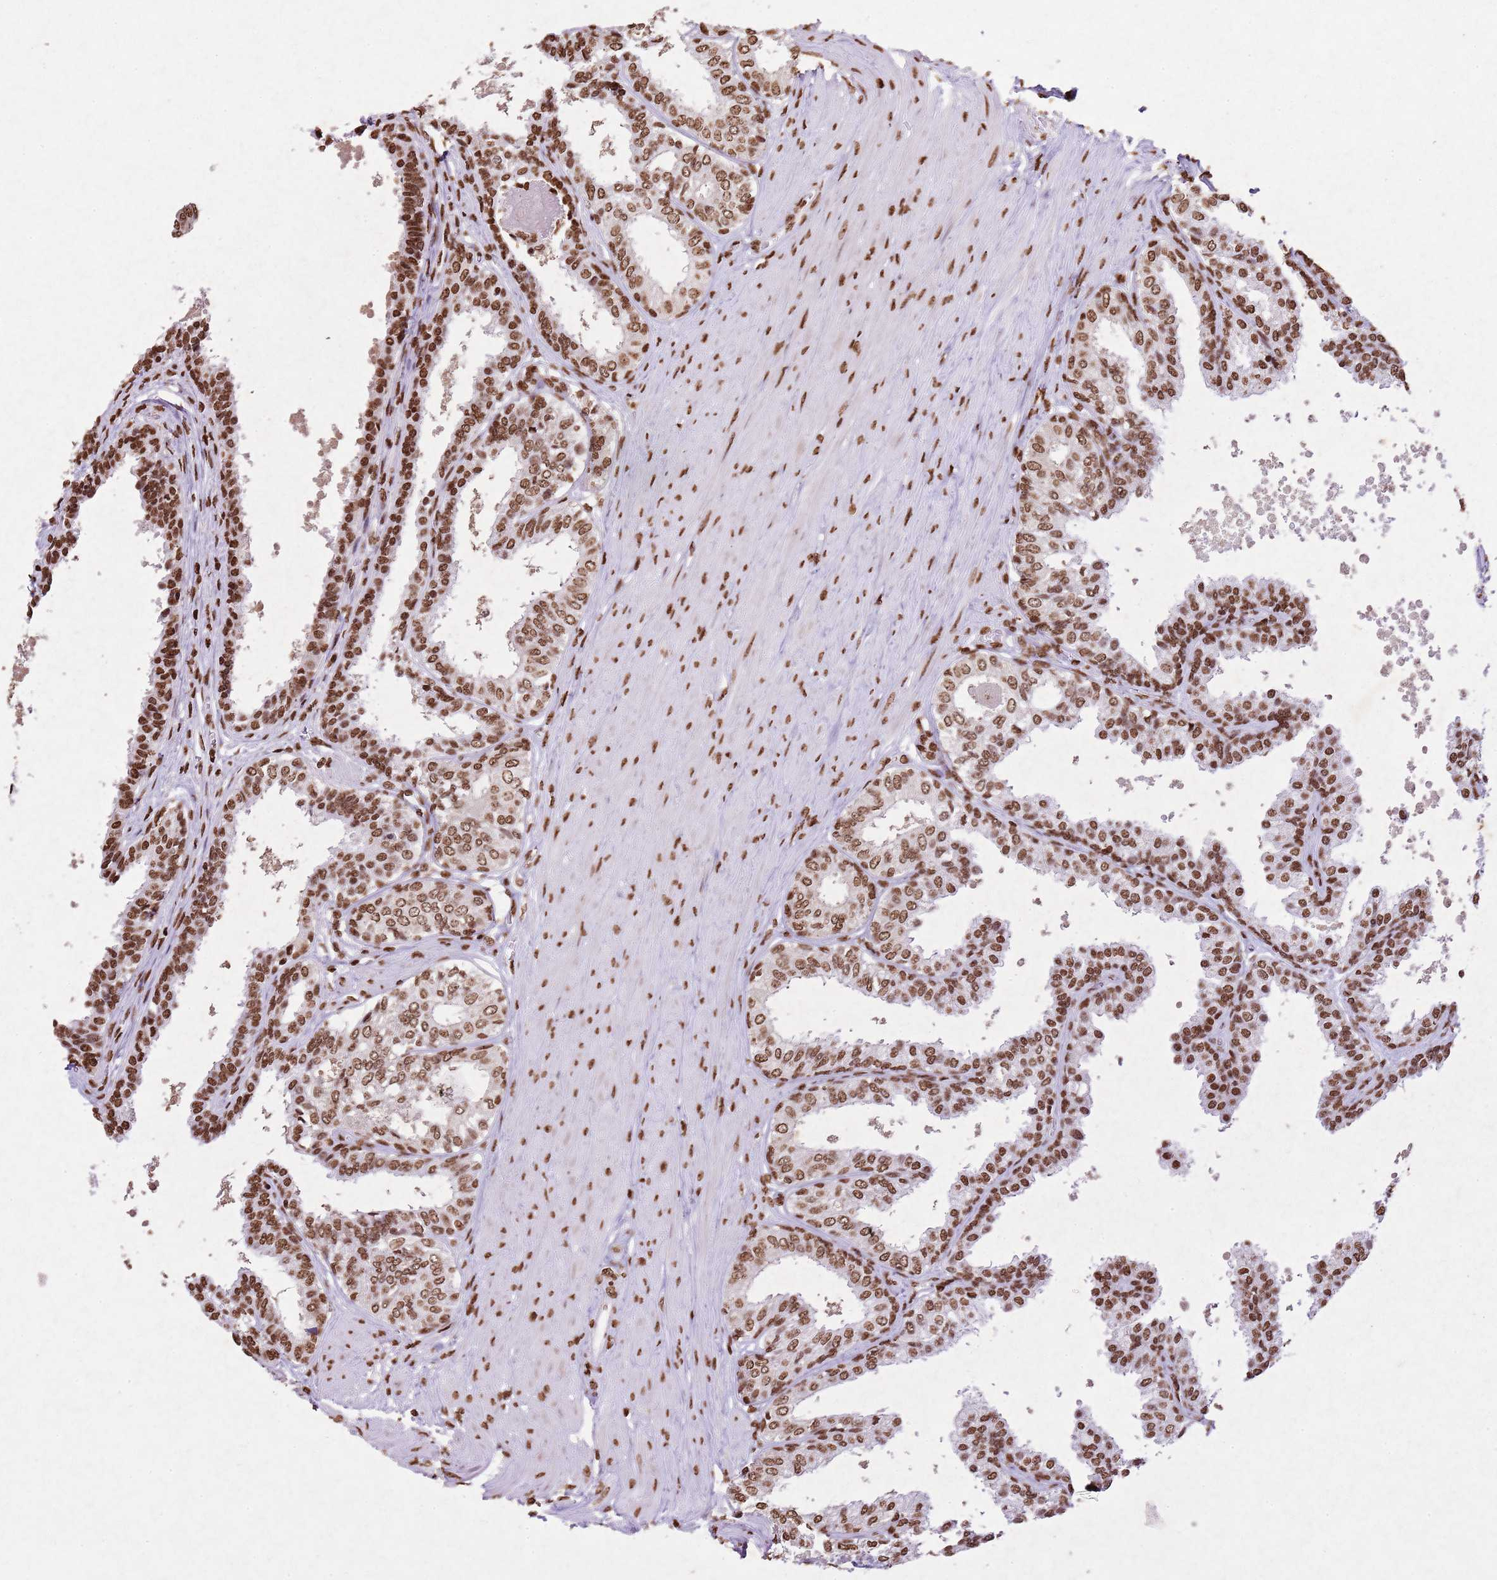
{"staining": {"intensity": "strong", "quantity": ">75%", "location": "nuclear"}, "tissue": "prostate", "cell_type": "Glandular cells", "image_type": "normal", "snomed": [{"axis": "morphology", "description": "Normal tissue, NOS"}, {"axis": "topography", "description": "Prostate"}], "caption": "A brown stain highlights strong nuclear staining of a protein in glandular cells of unremarkable prostate.", "gene": "BMAL1", "patient": {"sex": "male", "age": 48}}